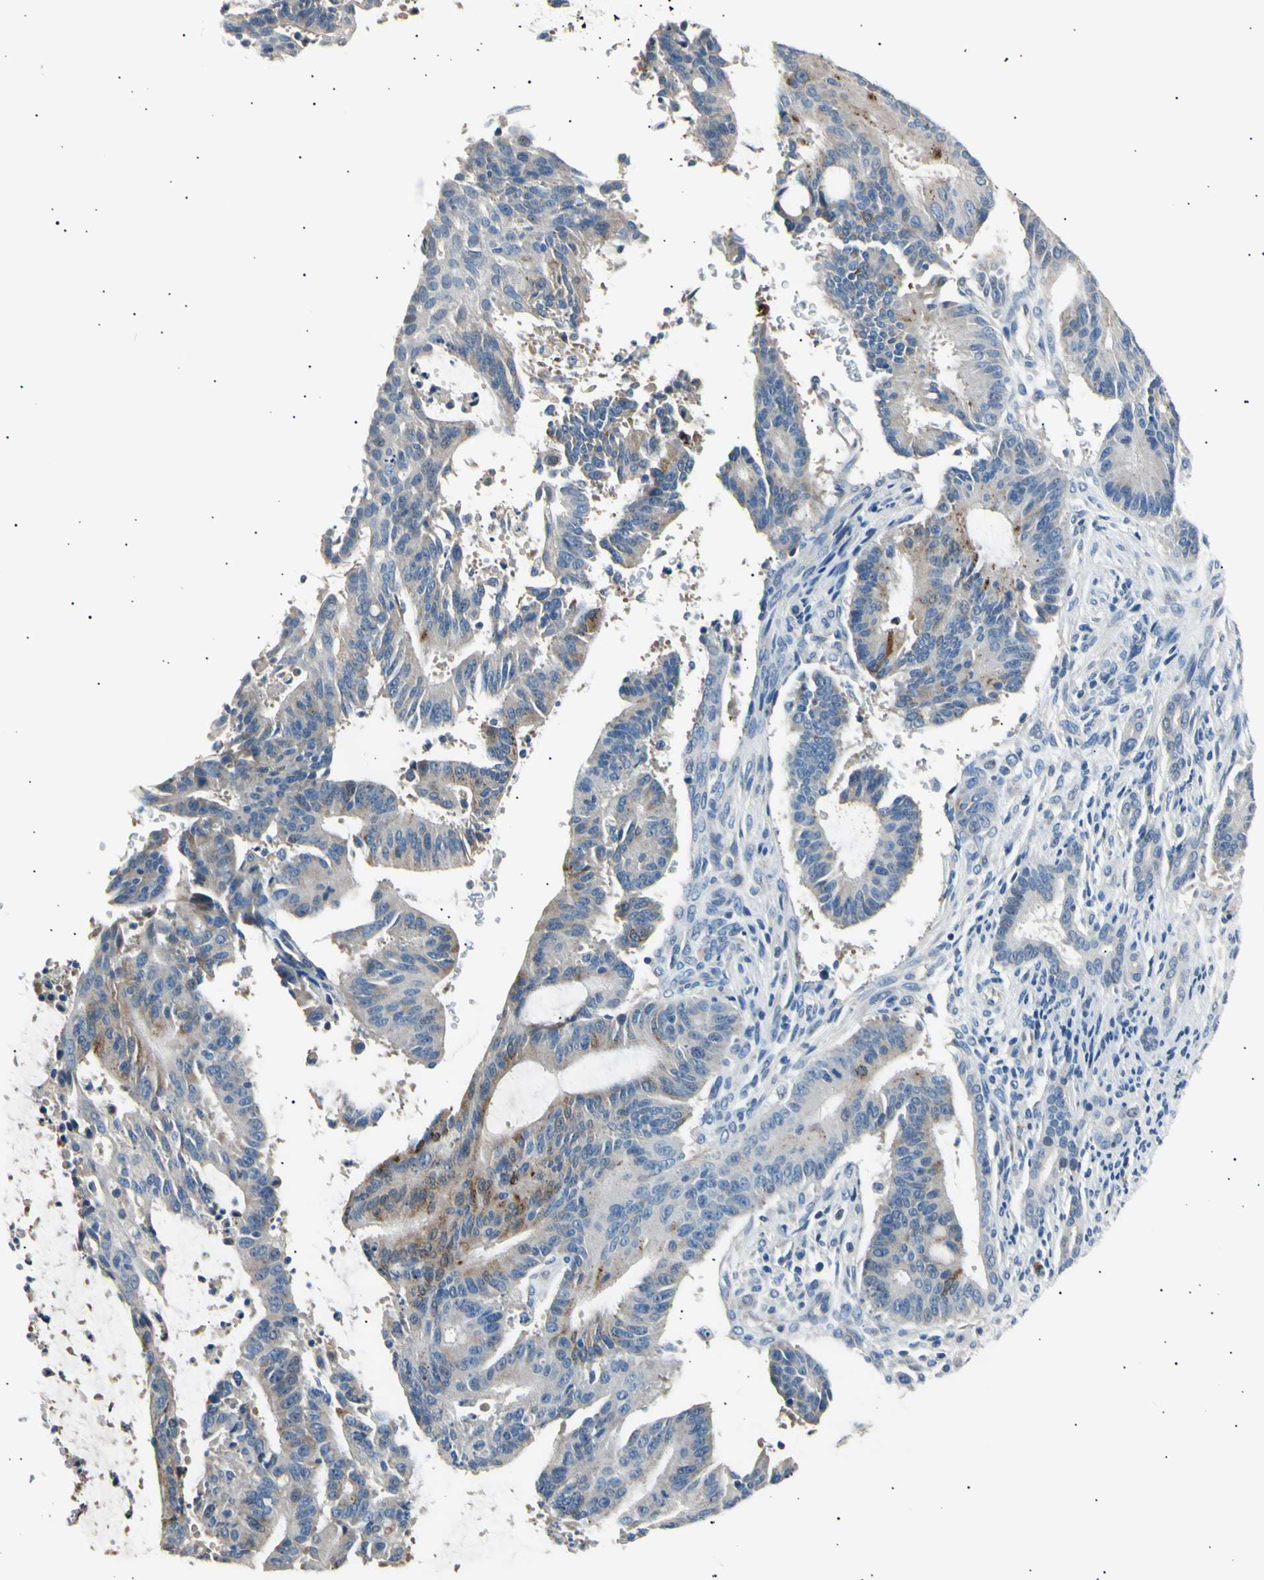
{"staining": {"intensity": "moderate", "quantity": "<25%", "location": "cytoplasmic/membranous"}, "tissue": "liver cancer", "cell_type": "Tumor cells", "image_type": "cancer", "snomed": [{"axis": "morphology", "description": "Cholangiocarcinoma"}, {"axis": "topography", "description": "Liver"}], "caption": "Immunohistochemical staining of human liver cholangiocarcinoma exhibits low levels of moderate cytoplasmic/membranous expression in approximately <25% of tumor cells. The protein of interest is shown in brown color, while the nuclei are stained blue.", "gene": "LDLR", "patient": {"sex": "female", "age": 73}}